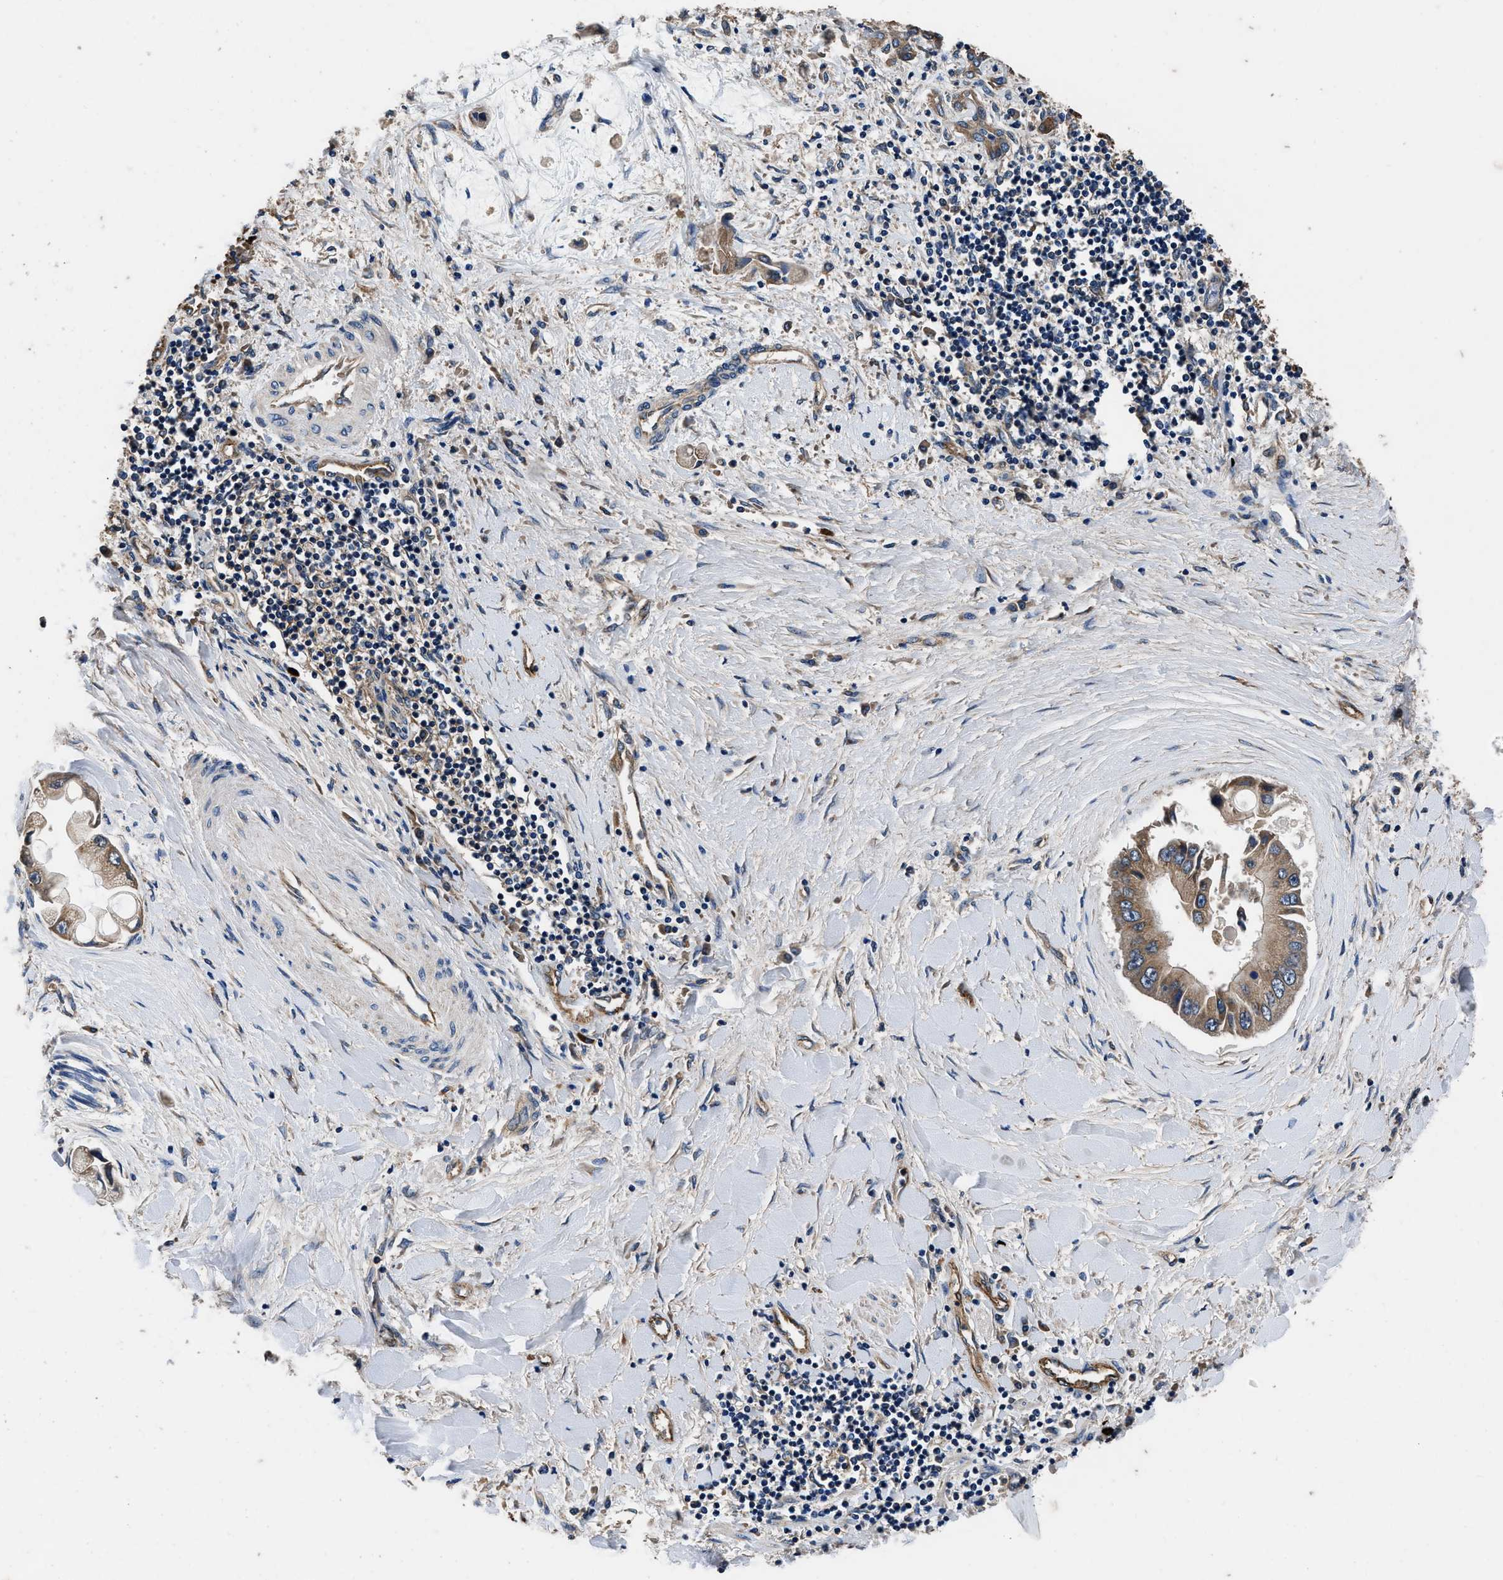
{"staining": {"intensity": "moderate", "quantity": ">75%", "location": "cytoplasmic/membranous"}, "tissue": "liver cancer", "cell_type": "Tumor cells", "image_type": "cancer", "snomed": [{"axis": "morphology", "description": "Cholangiocarcinoma"}, {"axis": "topography", "description": "Liver"}], "caption": "DAB (3,3'-diaminobenzidine) immunohistochemical staining of human liver cancer demonstrates moderate cytoplasmic/membranous protein staining in approximately >75% of tumor cells.", "gene": "DHRS7B", "patient": {"sex": "male", "age": 50}}